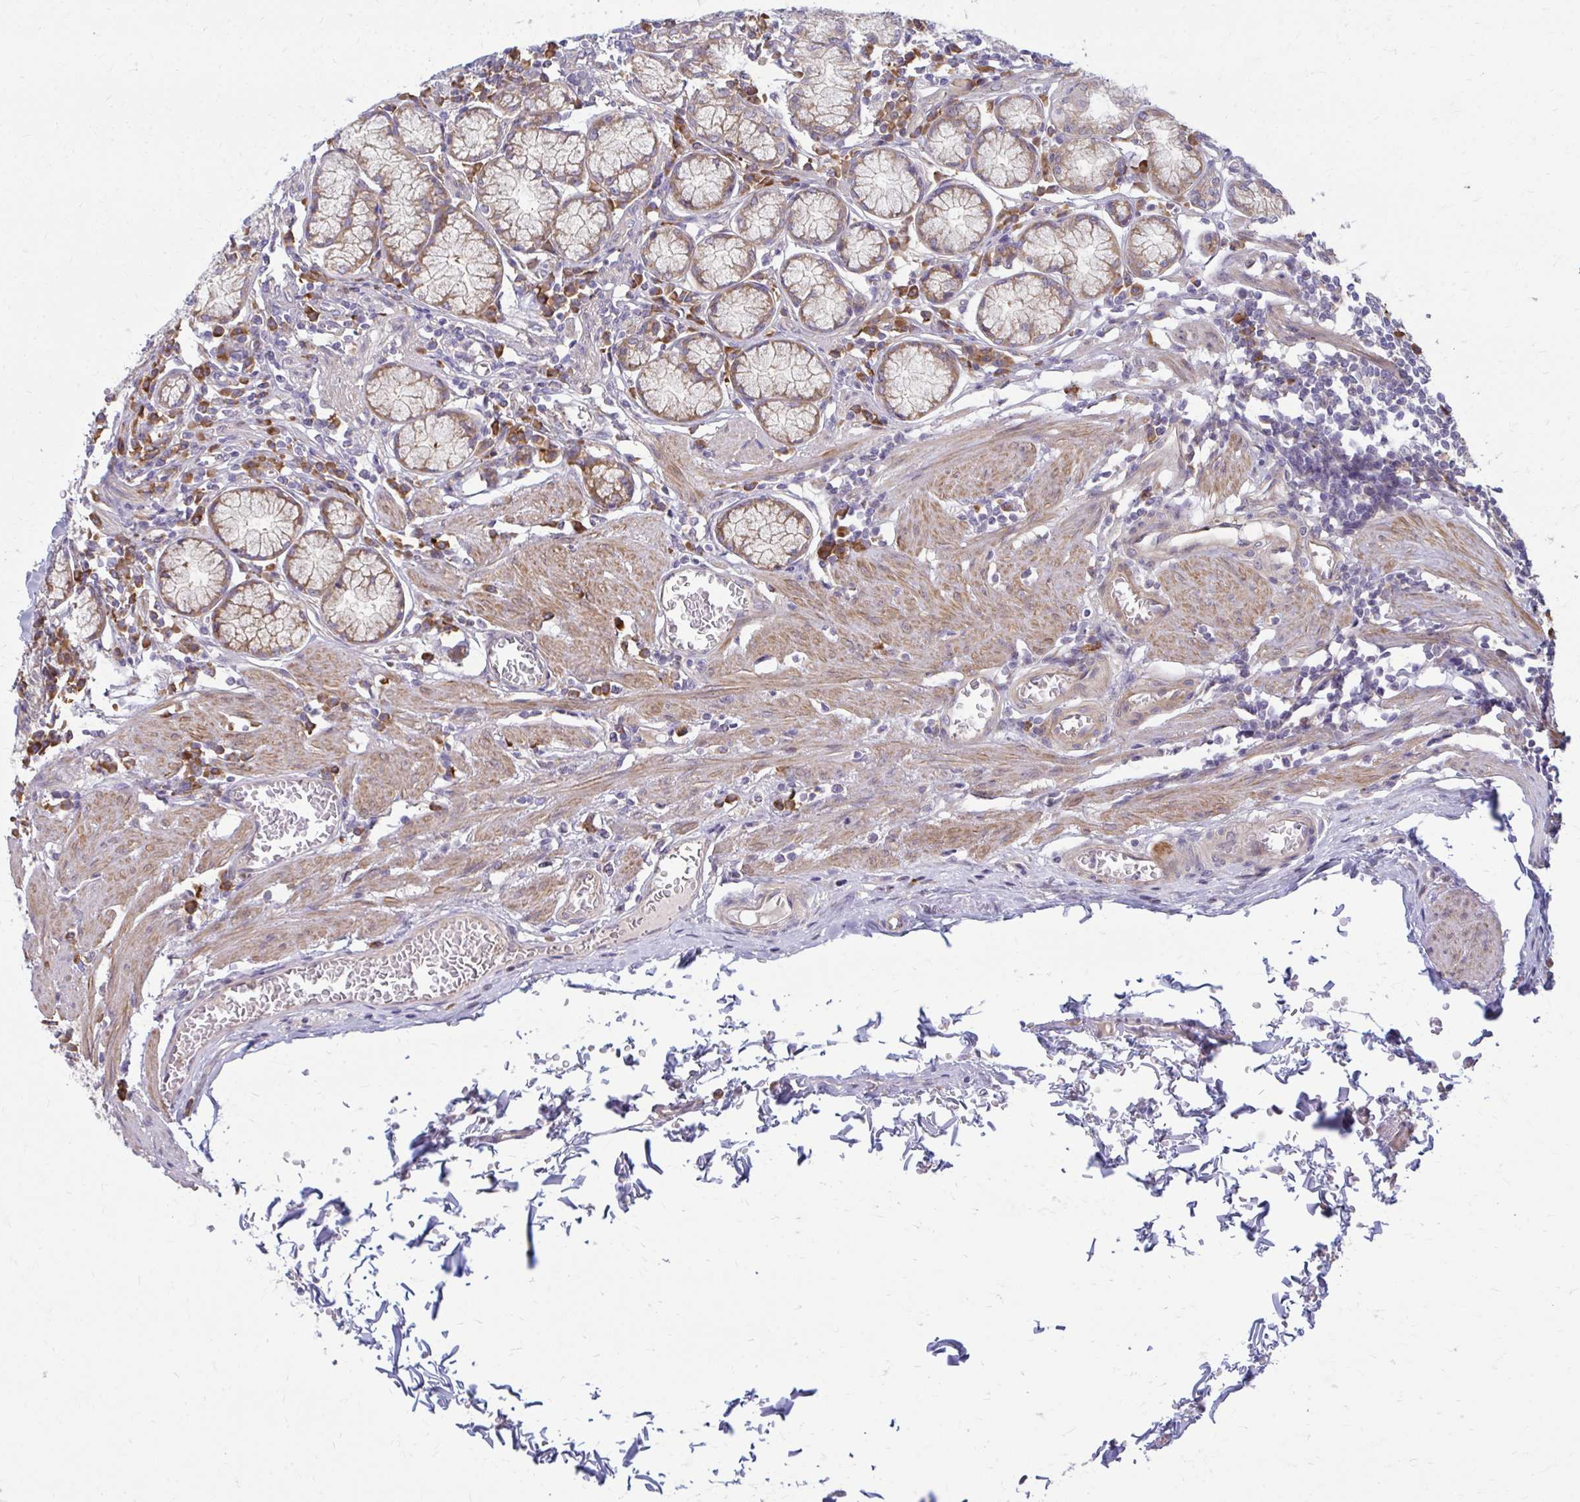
{"staining": {"intensity": "moderate", "quantity": ">75%", "location": "cytoplasmic/membranous"}, "tissue": "stomach", "cell_type": "Glandular cells", "image_type": "normal", "snomed": [{"axis": "morphology", "description": "Normal tissue, NOS"}, {"axis": "topography", "description": "Stomach"}], "caption": "This photomicrograph shows IHC staining of benign human stomach, with medium moderate cytoplasmic/membranous staining in approximately >75% of glandular cells.", "gene": "CEMP1", "patient": {"sex": "male", "age": 55}}